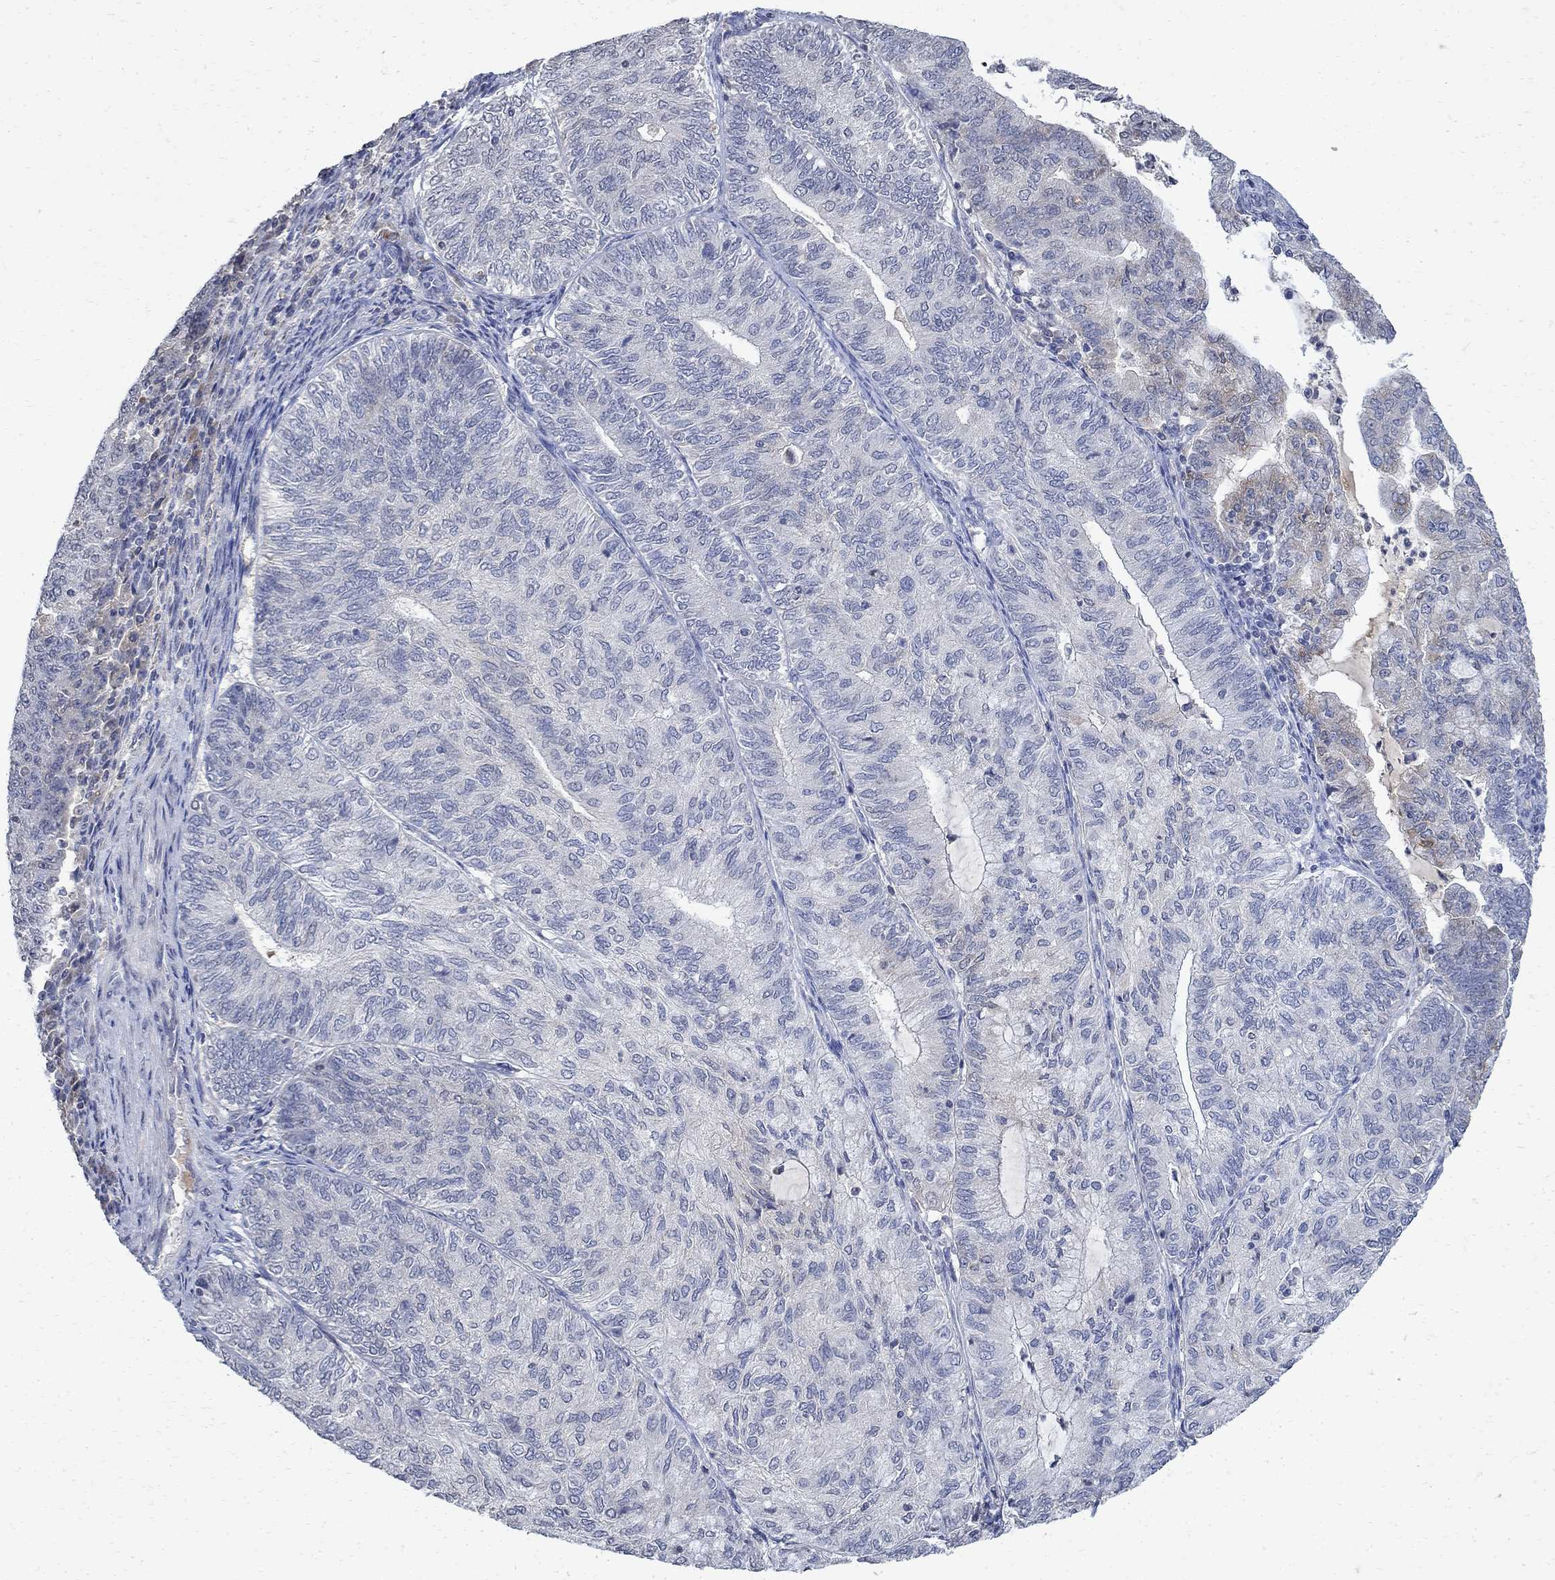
{"staining": {"intensity": "negative", "quantity": "none", "location": "none"}, "tissue": "endometrial cancer", "cell_type": "Tumor cells", "image_type": "cancer", "snomed": [{"axis": "morphology", "description": "Adenocarcinoma, NOS"}, {"axis": "topography", "description": "Endometrium"}], "caption": "The micrograph demonstrates no staining of tumor cells in endometrial cancer. Brightfield microscopy of immunohistochemistry (IHC) stained with DAB (brown) and hematoxylin (blue), captured at high magnification.", "gene": "TMEM169", "patient": {"sex": "female", "age": 82}}